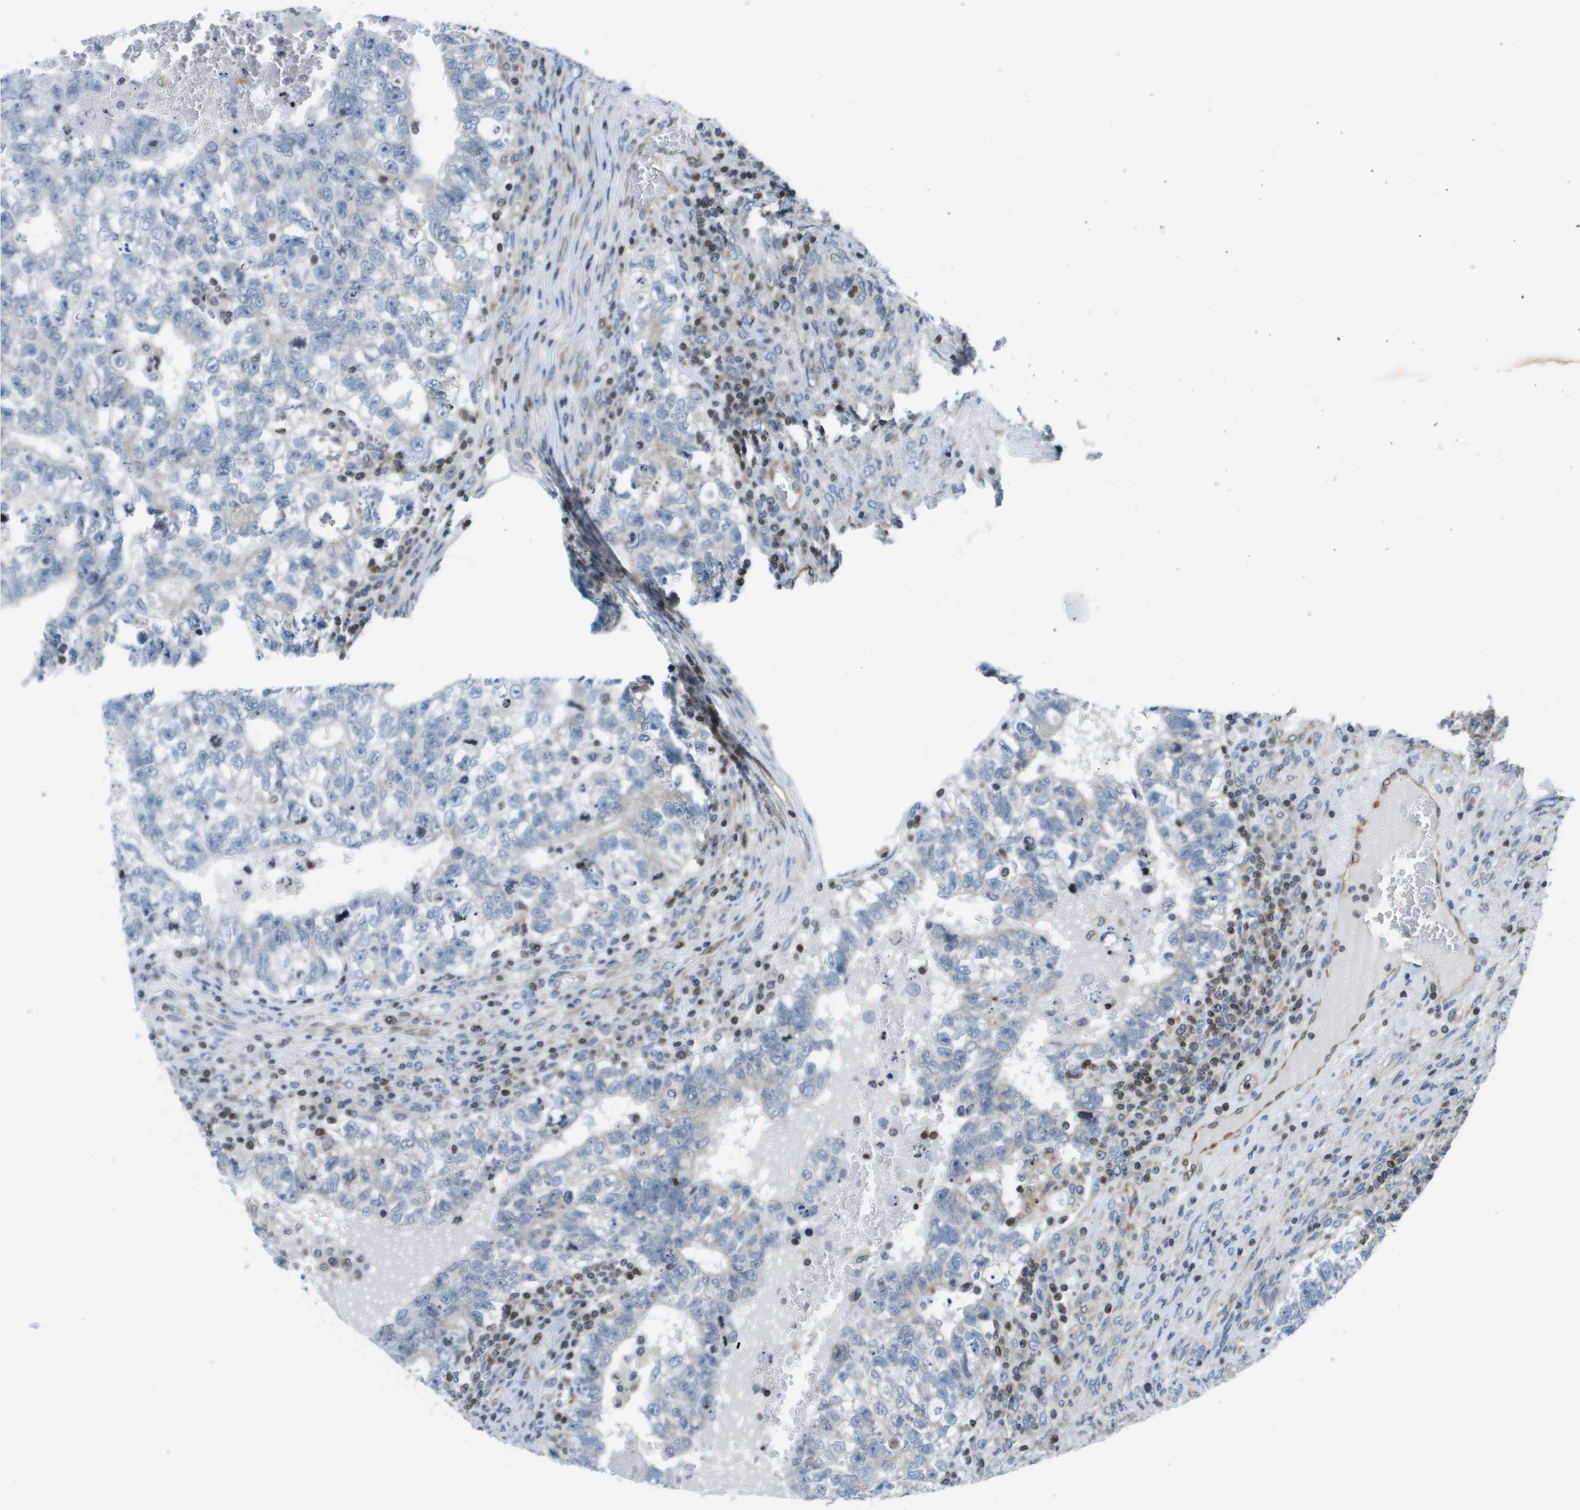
{"staining": {"intensity": "negative", "quantity": "none", "location": "none"}, "tissue": "testis cancer", "cell_type": "Tumor cells", "image_type": "cancer", "snomed": [{"axis": "morphology", "description": "Seminoma, NOS"}, {"axis": "morphology", "description": "Carcinoma, Embryonal, NOS"}, {"axis": "topography", "description": "Testis"}], "caption": "A histopathology image of human testis seminoma is negative for staining in tumor cells. (DAB immunohistochemistry with hematoxylin counter stain).", "gene": "ESYT1", "patient": {"sex": "male", "age": 38}}